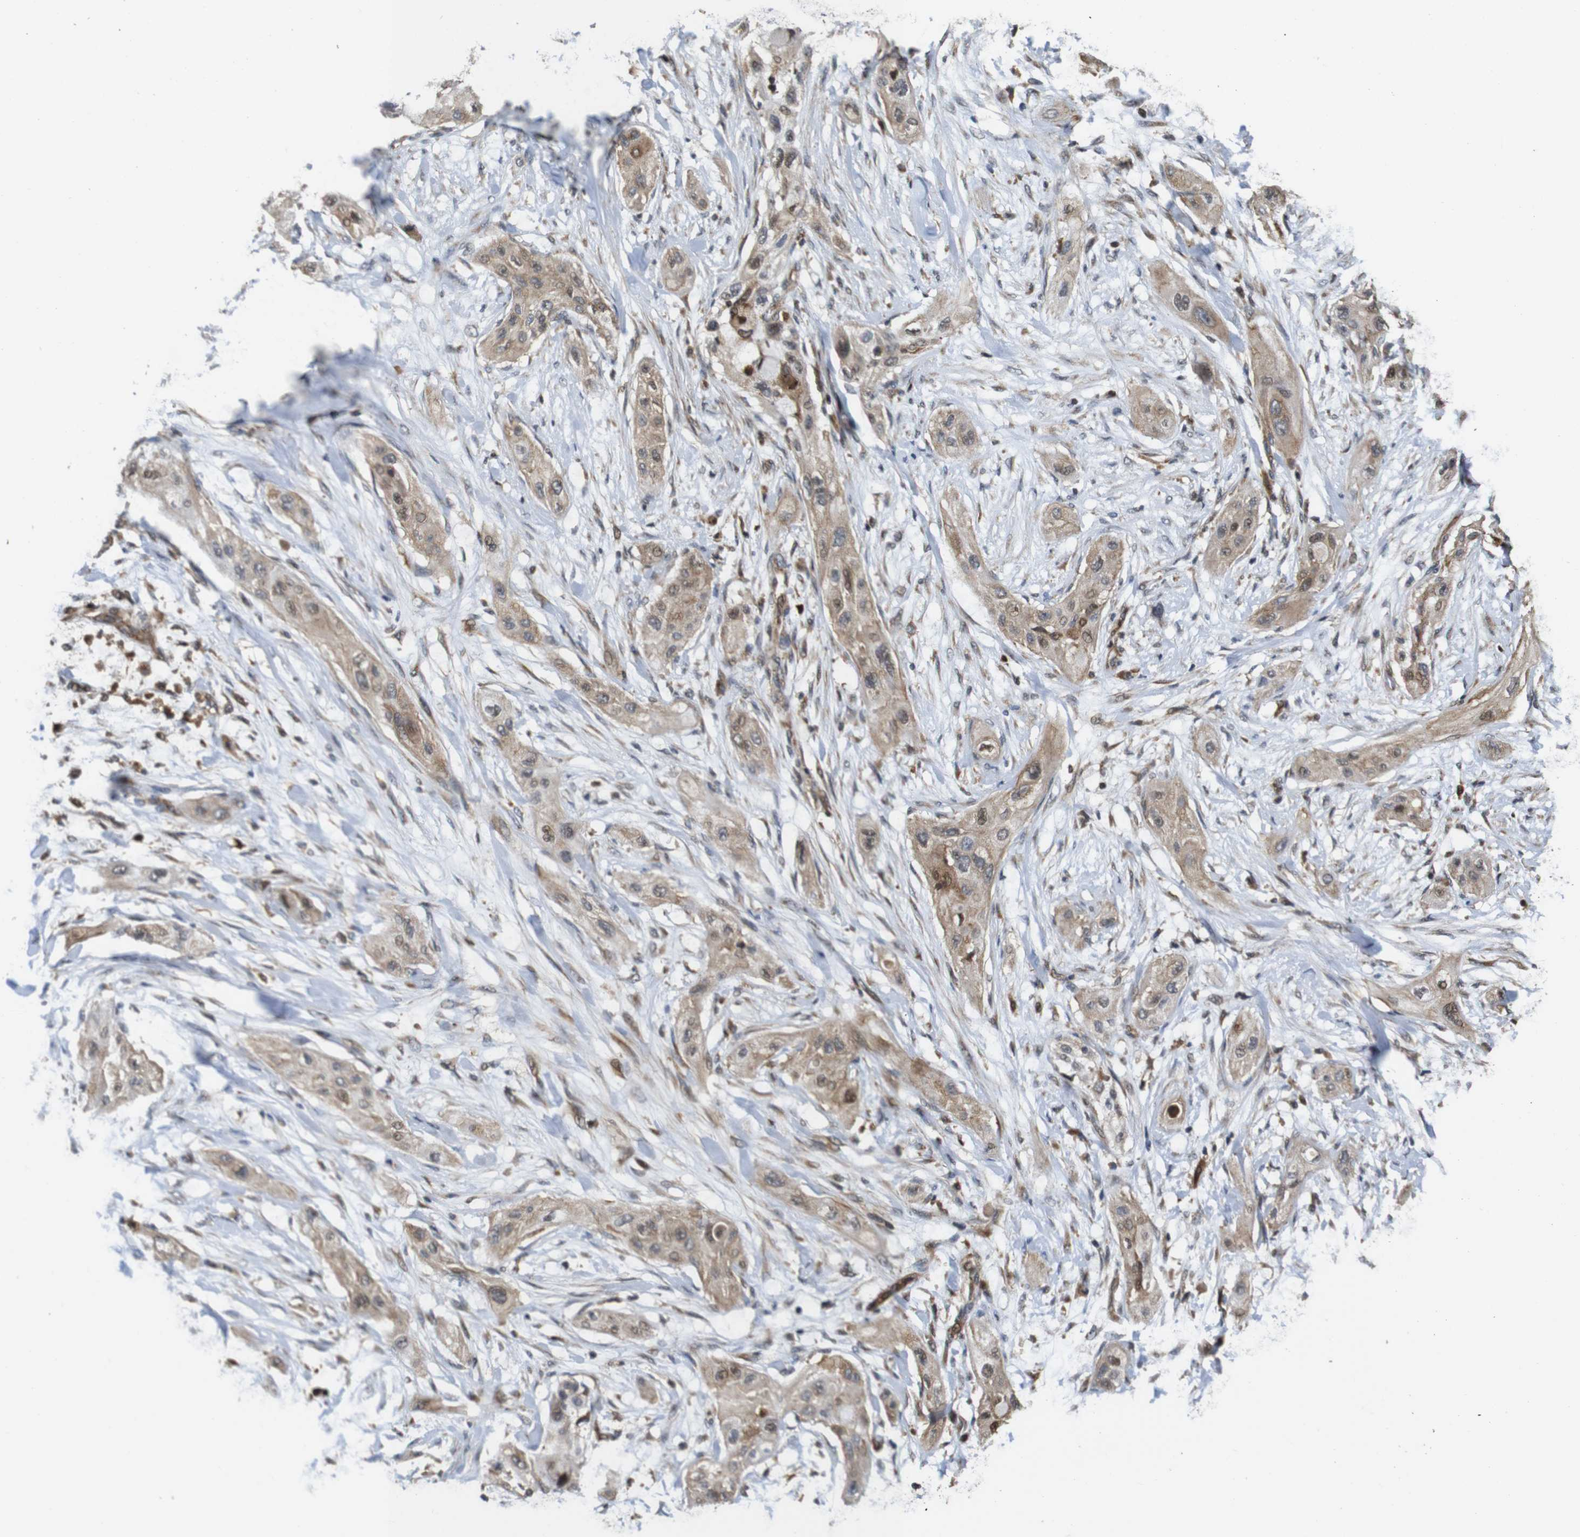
{"staining": {"intensity": "weak", "quantity": ">75%", "location": "cytoplasmic/membranous"}, "tissue": "lung cancer", "cell_type": "Tumor cells", "image_type": "cancer", "snomed": [{"axis": "morphology", "description": "Squamous cell carcinoma, NOS"}, {"axis": "topography", "description": "Lung"}], "caption": "Weak cytoplasmic/membranous positivity for a protein is present in approximately >75% of tumor cells of lung cancer using immunohistochemistry (IHC).", "gene": "SNN", "patient": {"sex": "female", "age": 47}}